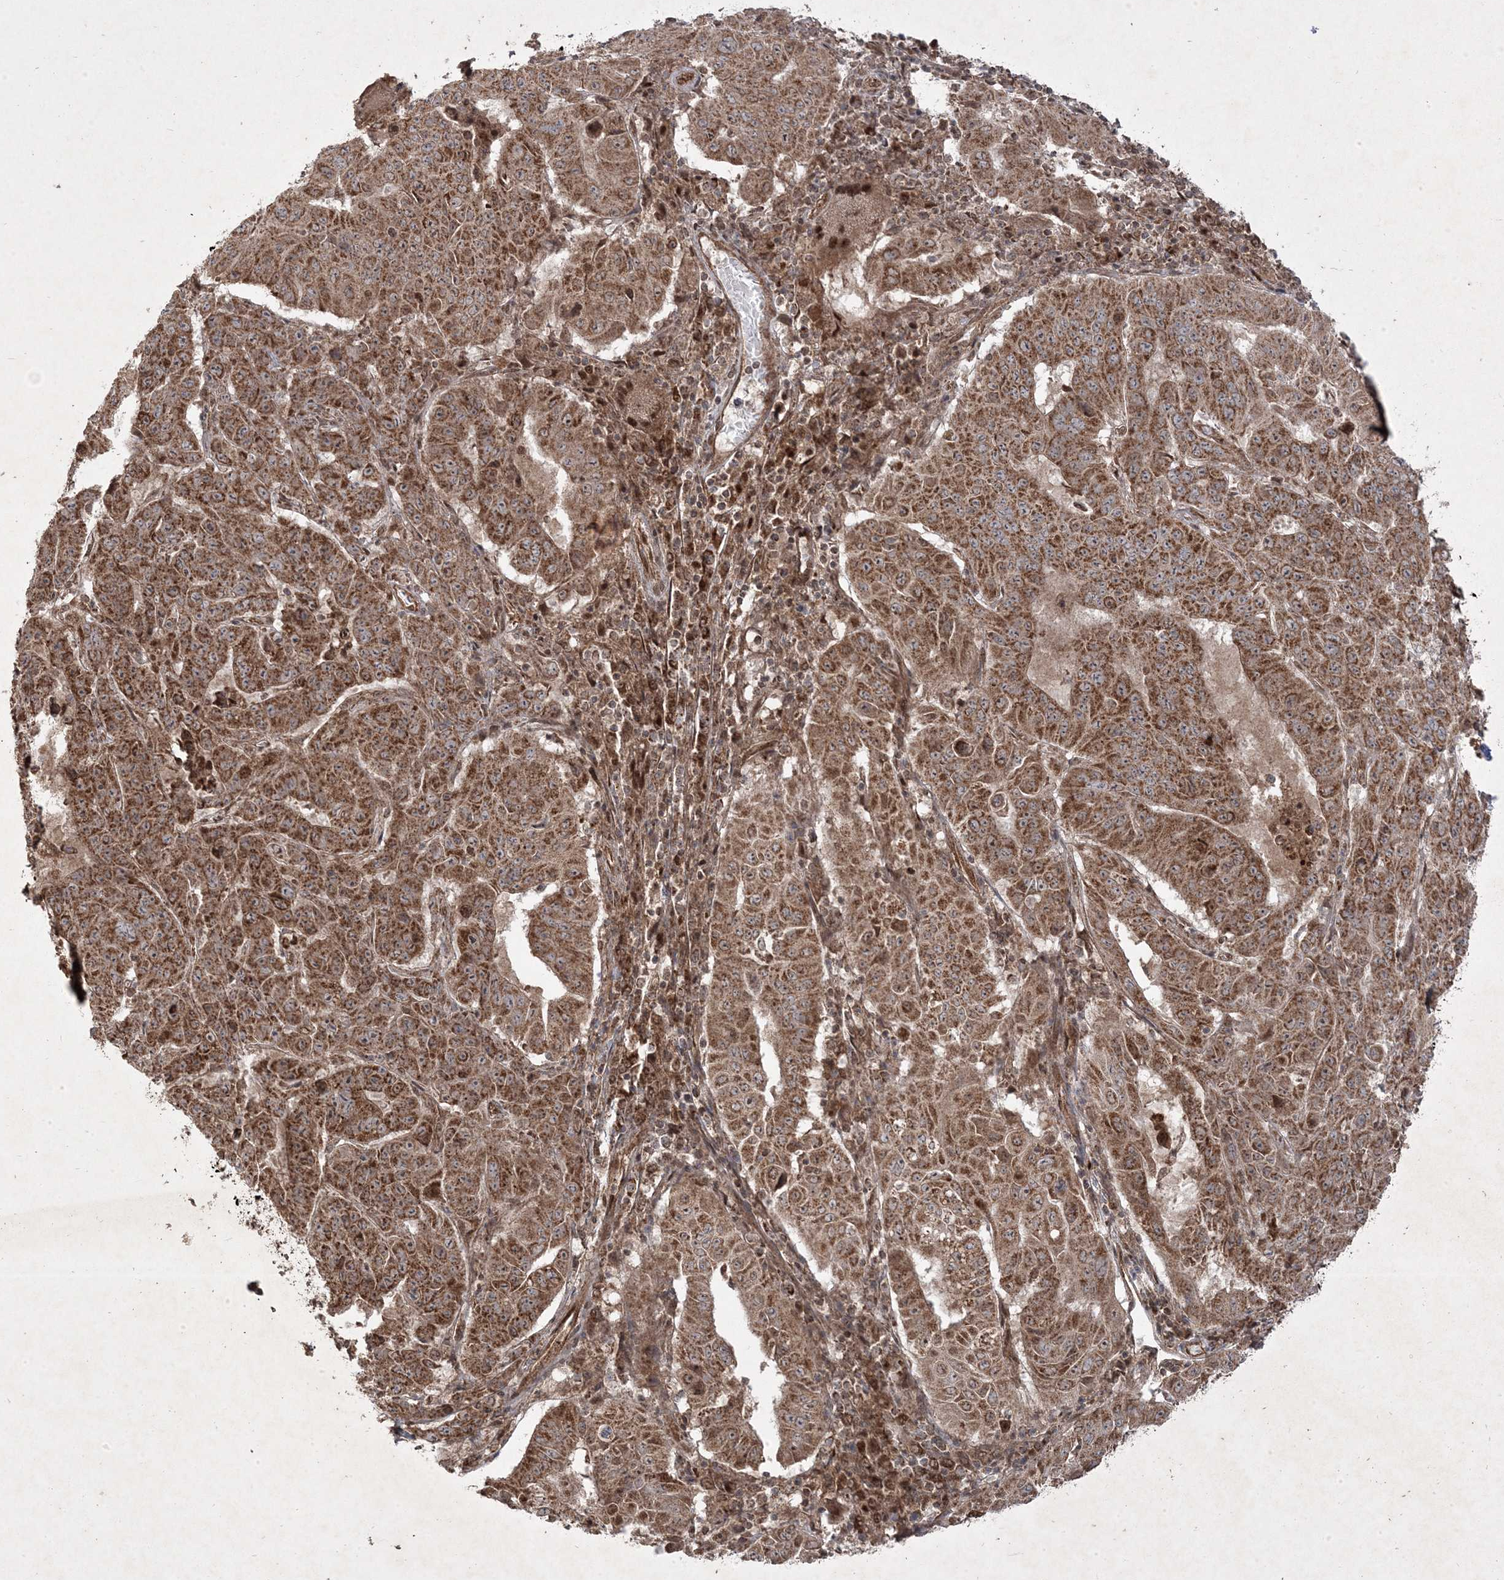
{"staining": {"intensity": "moderate", "quantity": ">75%", "location": "cytoplasmic/membranous"}, "tissue": "pancreatic cancer", "cell_type": "Tumor cells", "image_type": "cancer", "snomed": [{"axis": "morphology", "description": "Adenocarcinoma, NOS"}, {"axis": "topography", "description": "Pancreas"}], "caption": "Tumor cells exhibit medium levels of moderate cytoplasmic/membranous expression in about >75% of cells in human pancreatic cancer (adenocarcinoma).", "gene": "PLEKHM2", "patient": {"sex": "male", "age": 63}}